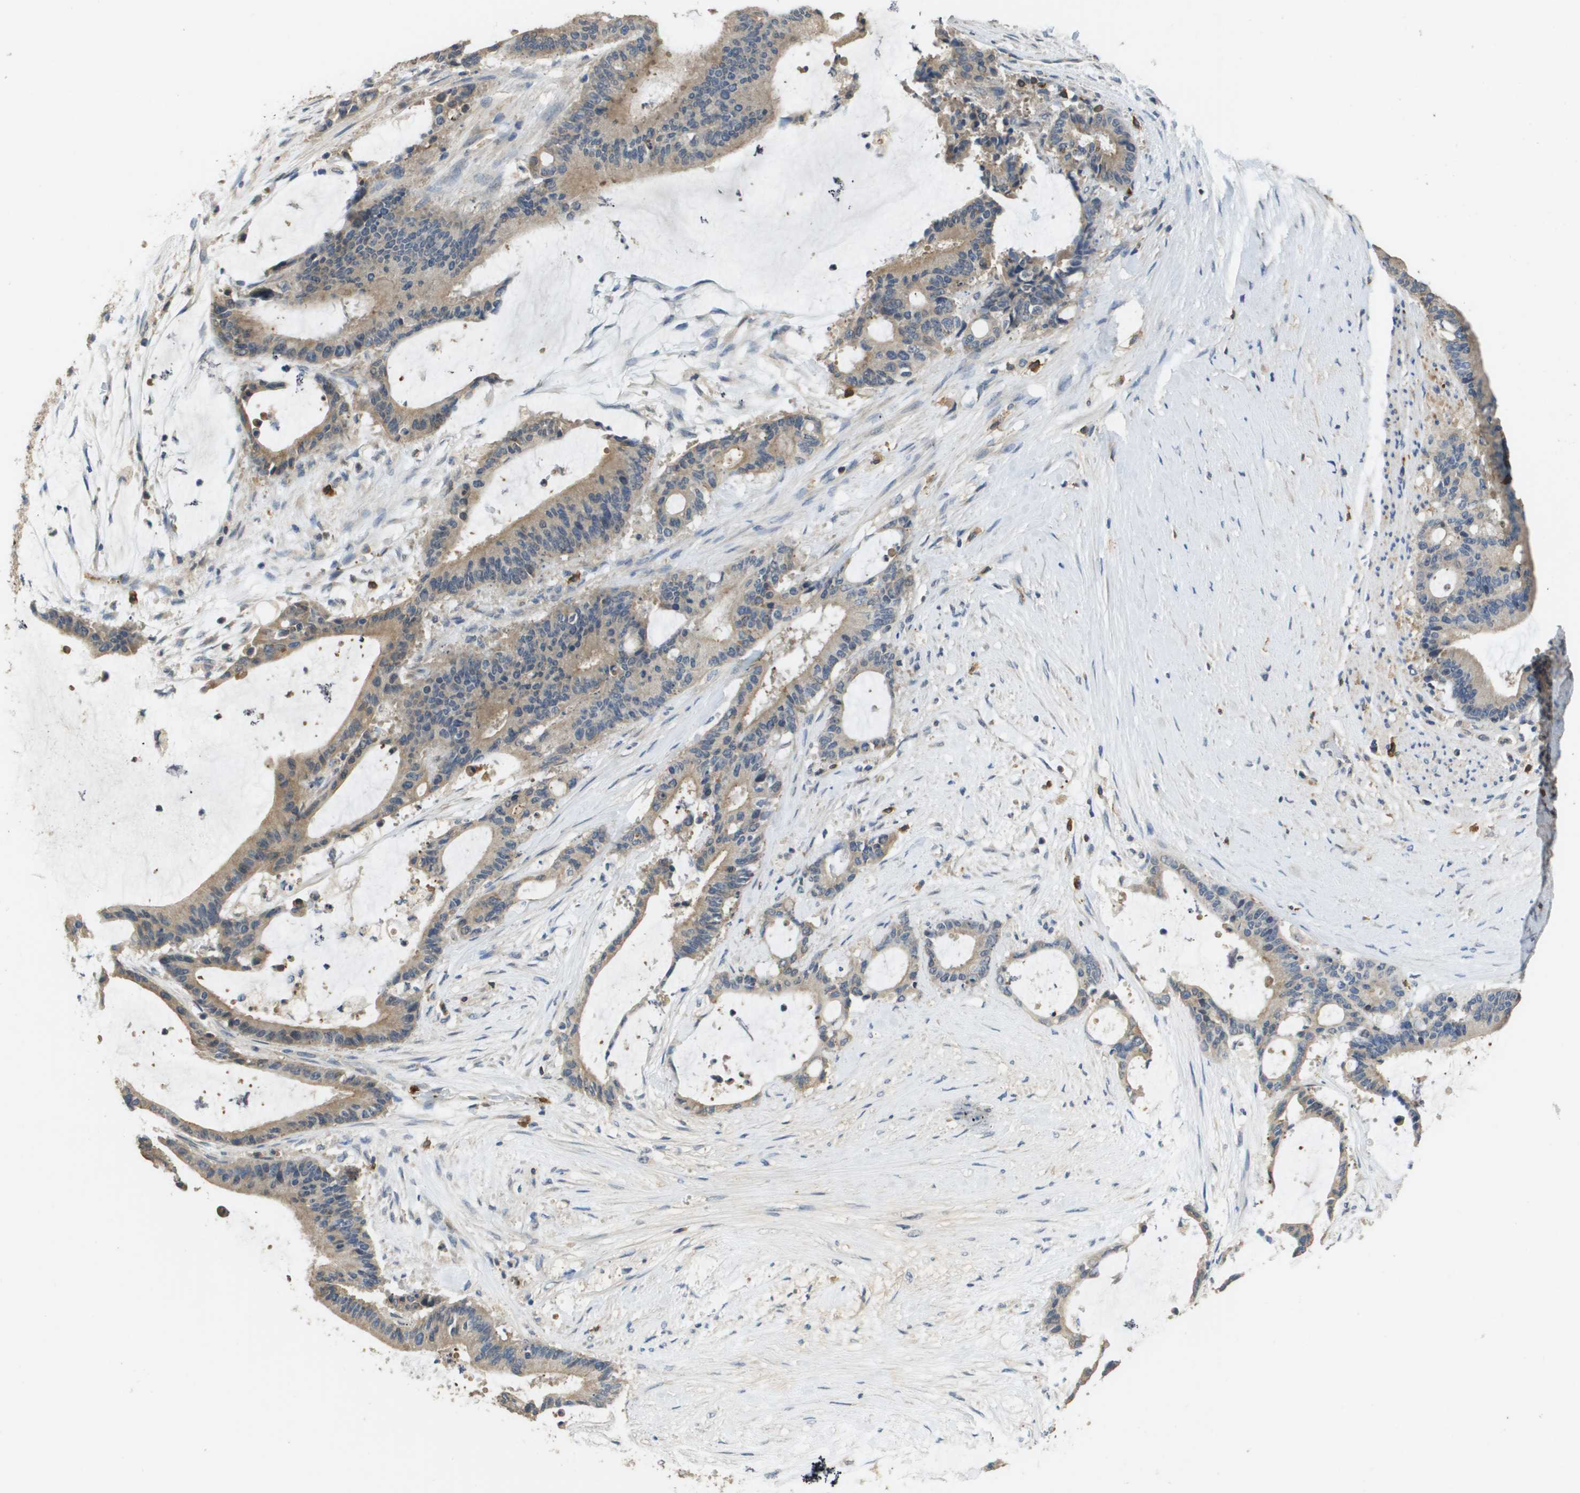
{"staining": {"intensity": "weak", "quantity": ">75%", "location": "cytoplasmic/membranous"}, "tissue": "liver cancer", "cell_type": "Tumor cells", "image_type": "cancer", "snomed": [{"axis": "morphology", "description": "Cholangiocarcinoma"}, {"axis": "topography", "description": "Liver"}], "caption": "An image of human liver cancer (cholangiocarcinoma) stained for a protein shows weak cytoplasmic/membranous brown staining in tumor cells.", "gene": "RAB27B", "patient": {"sex": "female", "age": 73}}